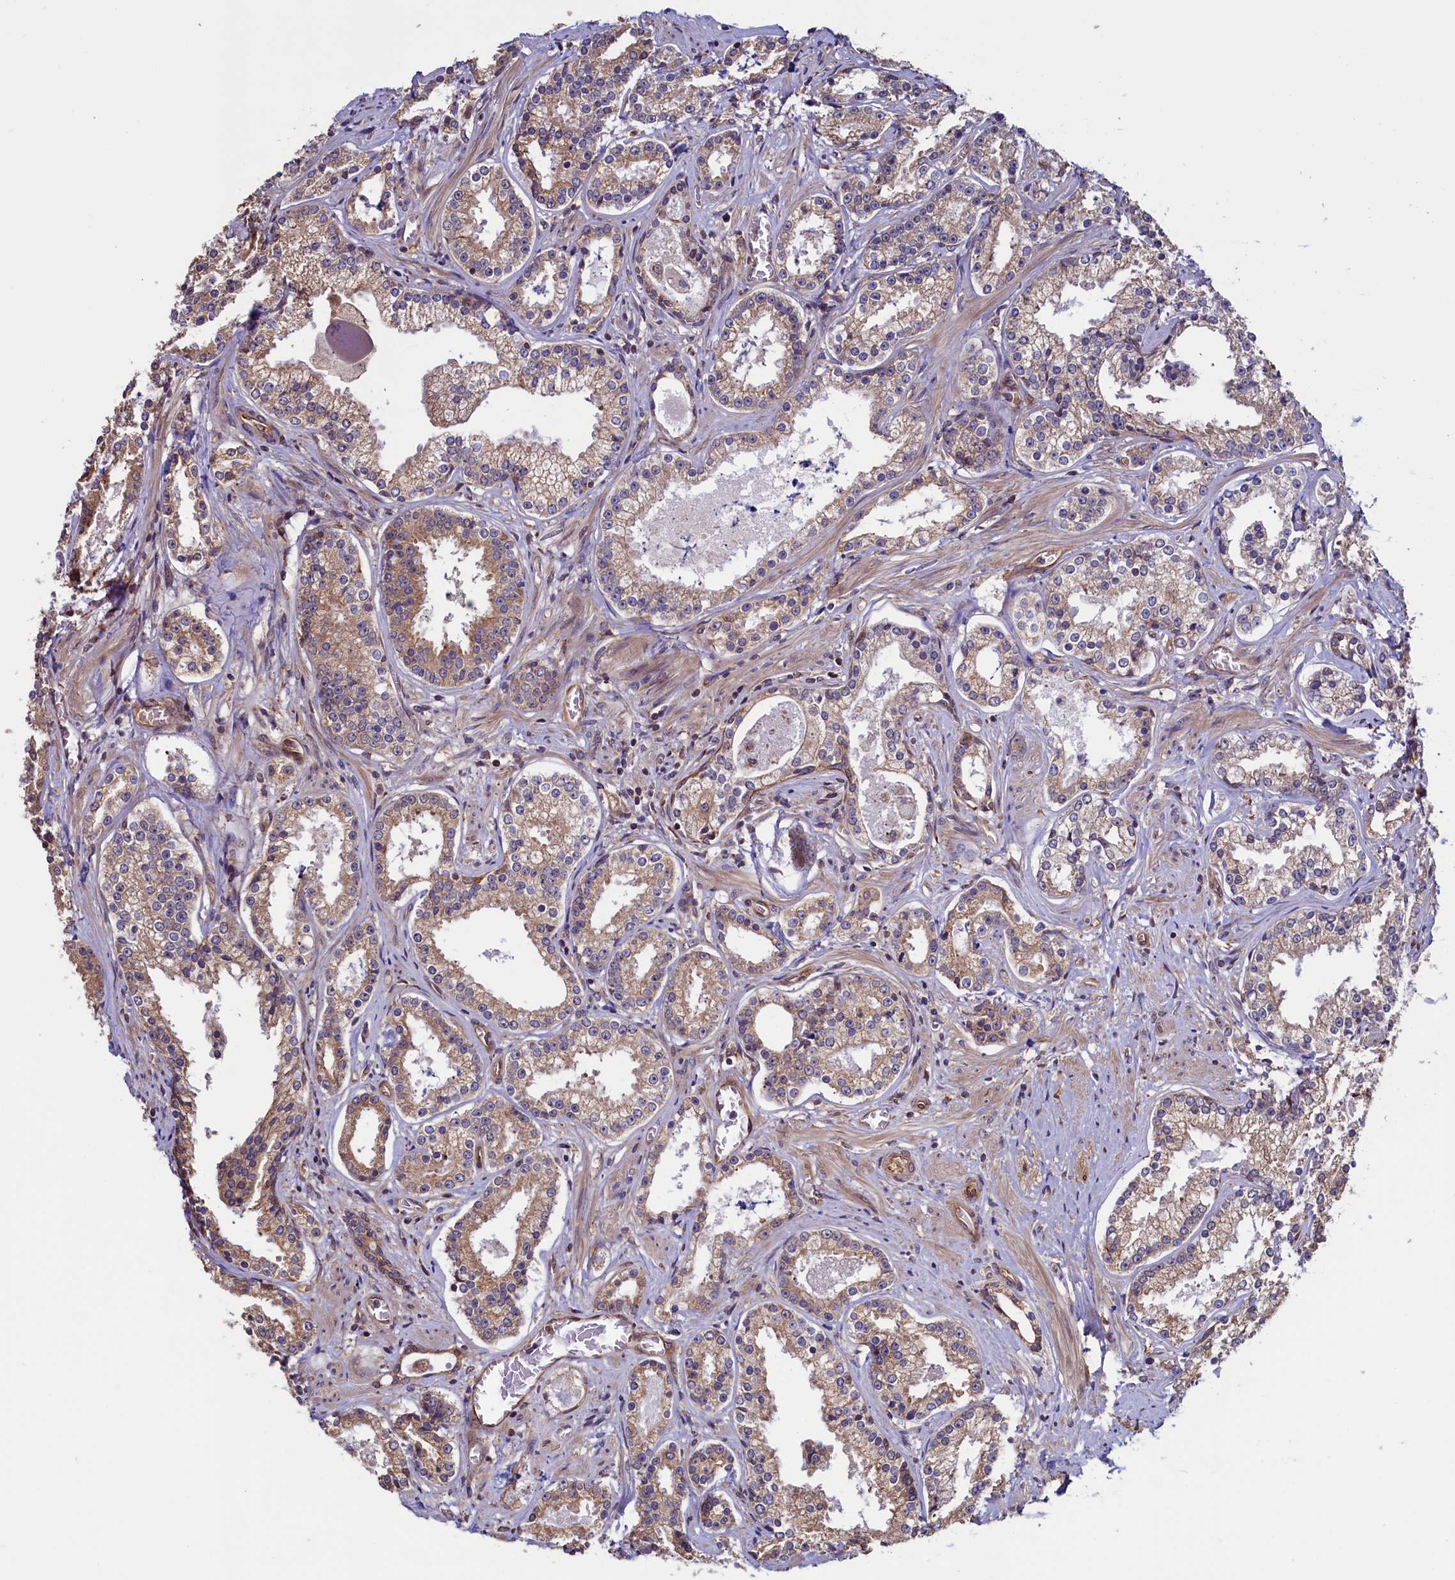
{"staining": {"intensity": "weak", "quantity": ">75%", "location": "cytoplasmic/membranous"}, "tissue": "prostate cancer", "cell_type": "Tumor cells", "image_type": "cancer", "snomed": [{"axis": "morphology", "description": "Adenocarcinoma, High grade"}, {"axis": "topography", "description": "Prostate"}], "caption": "This is a micrograph of IHC staining of high-grade adenocarcinoma (prostate), which shows weak expression in the cytoplasmic/membranous of tumor cells.", "gene": "ATXN2L", "patient": {"sex": "male", "age": 58}}